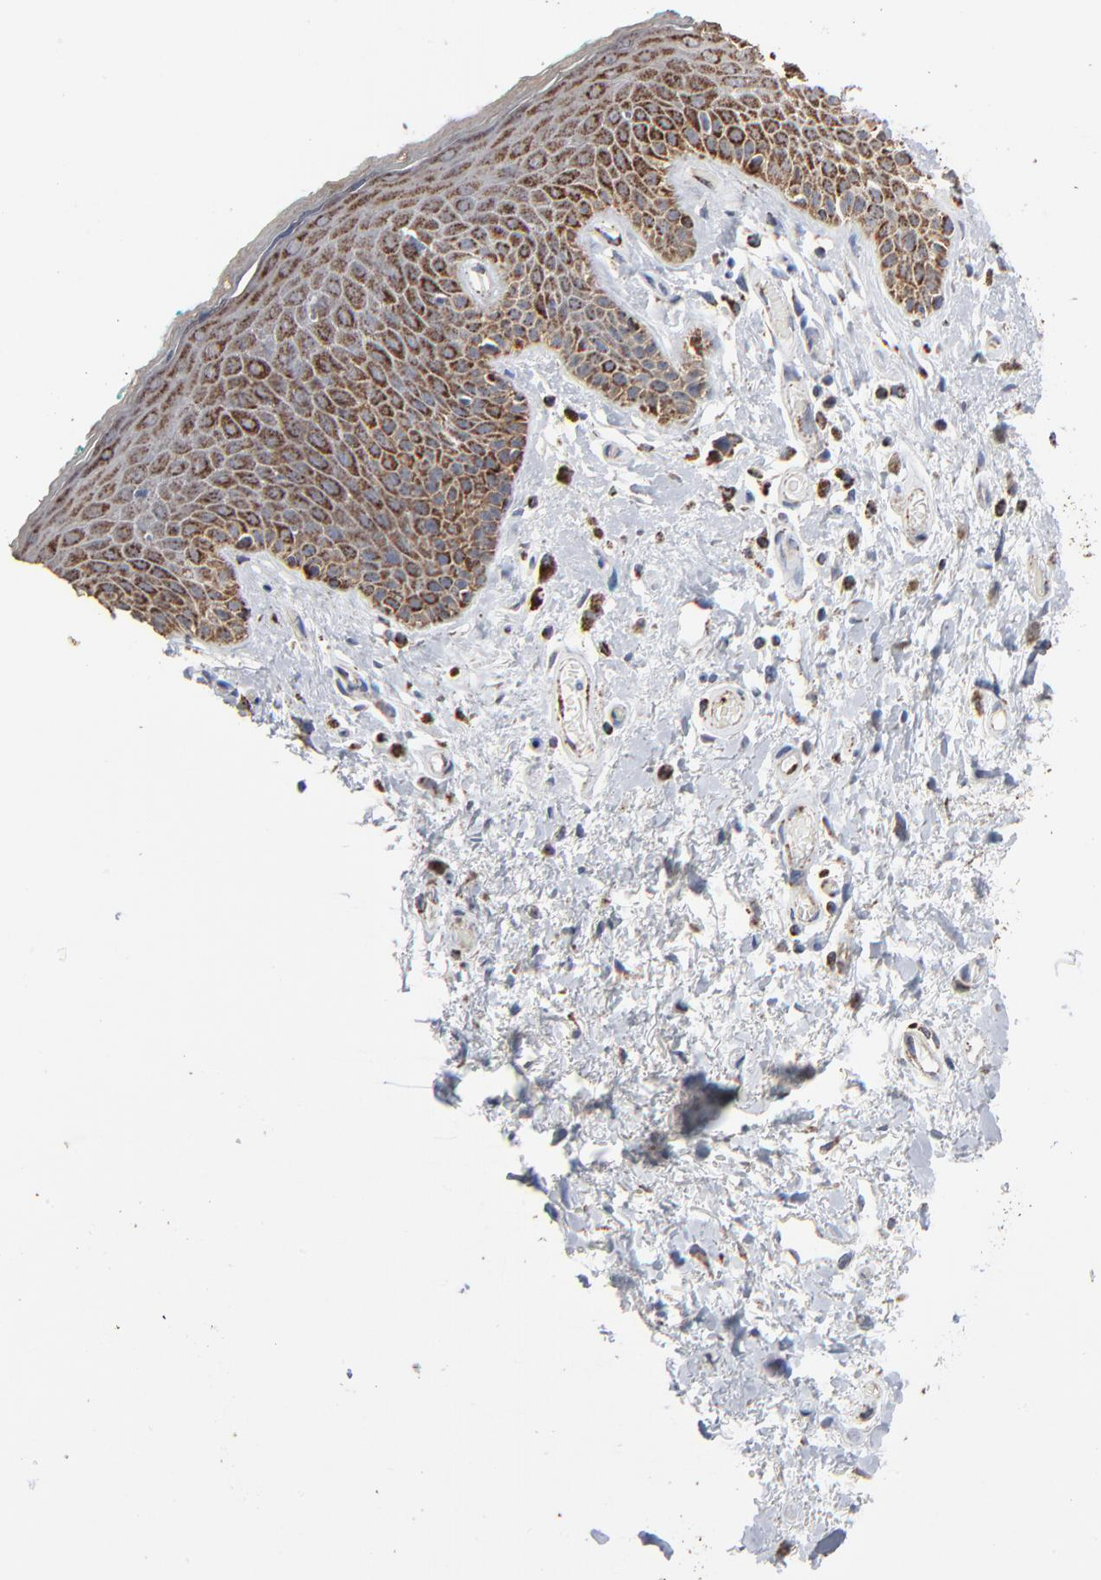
{"staining": {"intensity": "strong", "quantity": ">75%", "location": "cytoplasmic/membranous"}, "tissue": "skin", "cell_type": "Epidermal cells", "image_type": "normal", "snomed": [{"axis": "morphology", "description": "Normal tissue, NOS"}, {"axis": "topography", "description": "Anal"}], "caption": "IHC staining of benign skin, which reveals high levels of strong cytoplasmic/membranous expression in approximately >75% of epidermal cells indicating strong cytoplasmic/membranous protein staining. The staining was performed using DAB (3,3'-diaminobenzidine) (brown) for protein detection and nuclei were counterstained in hematoxylin (blue).", "gene": "UQCRC1", "patient": {"sex": "male", "age": 74}}